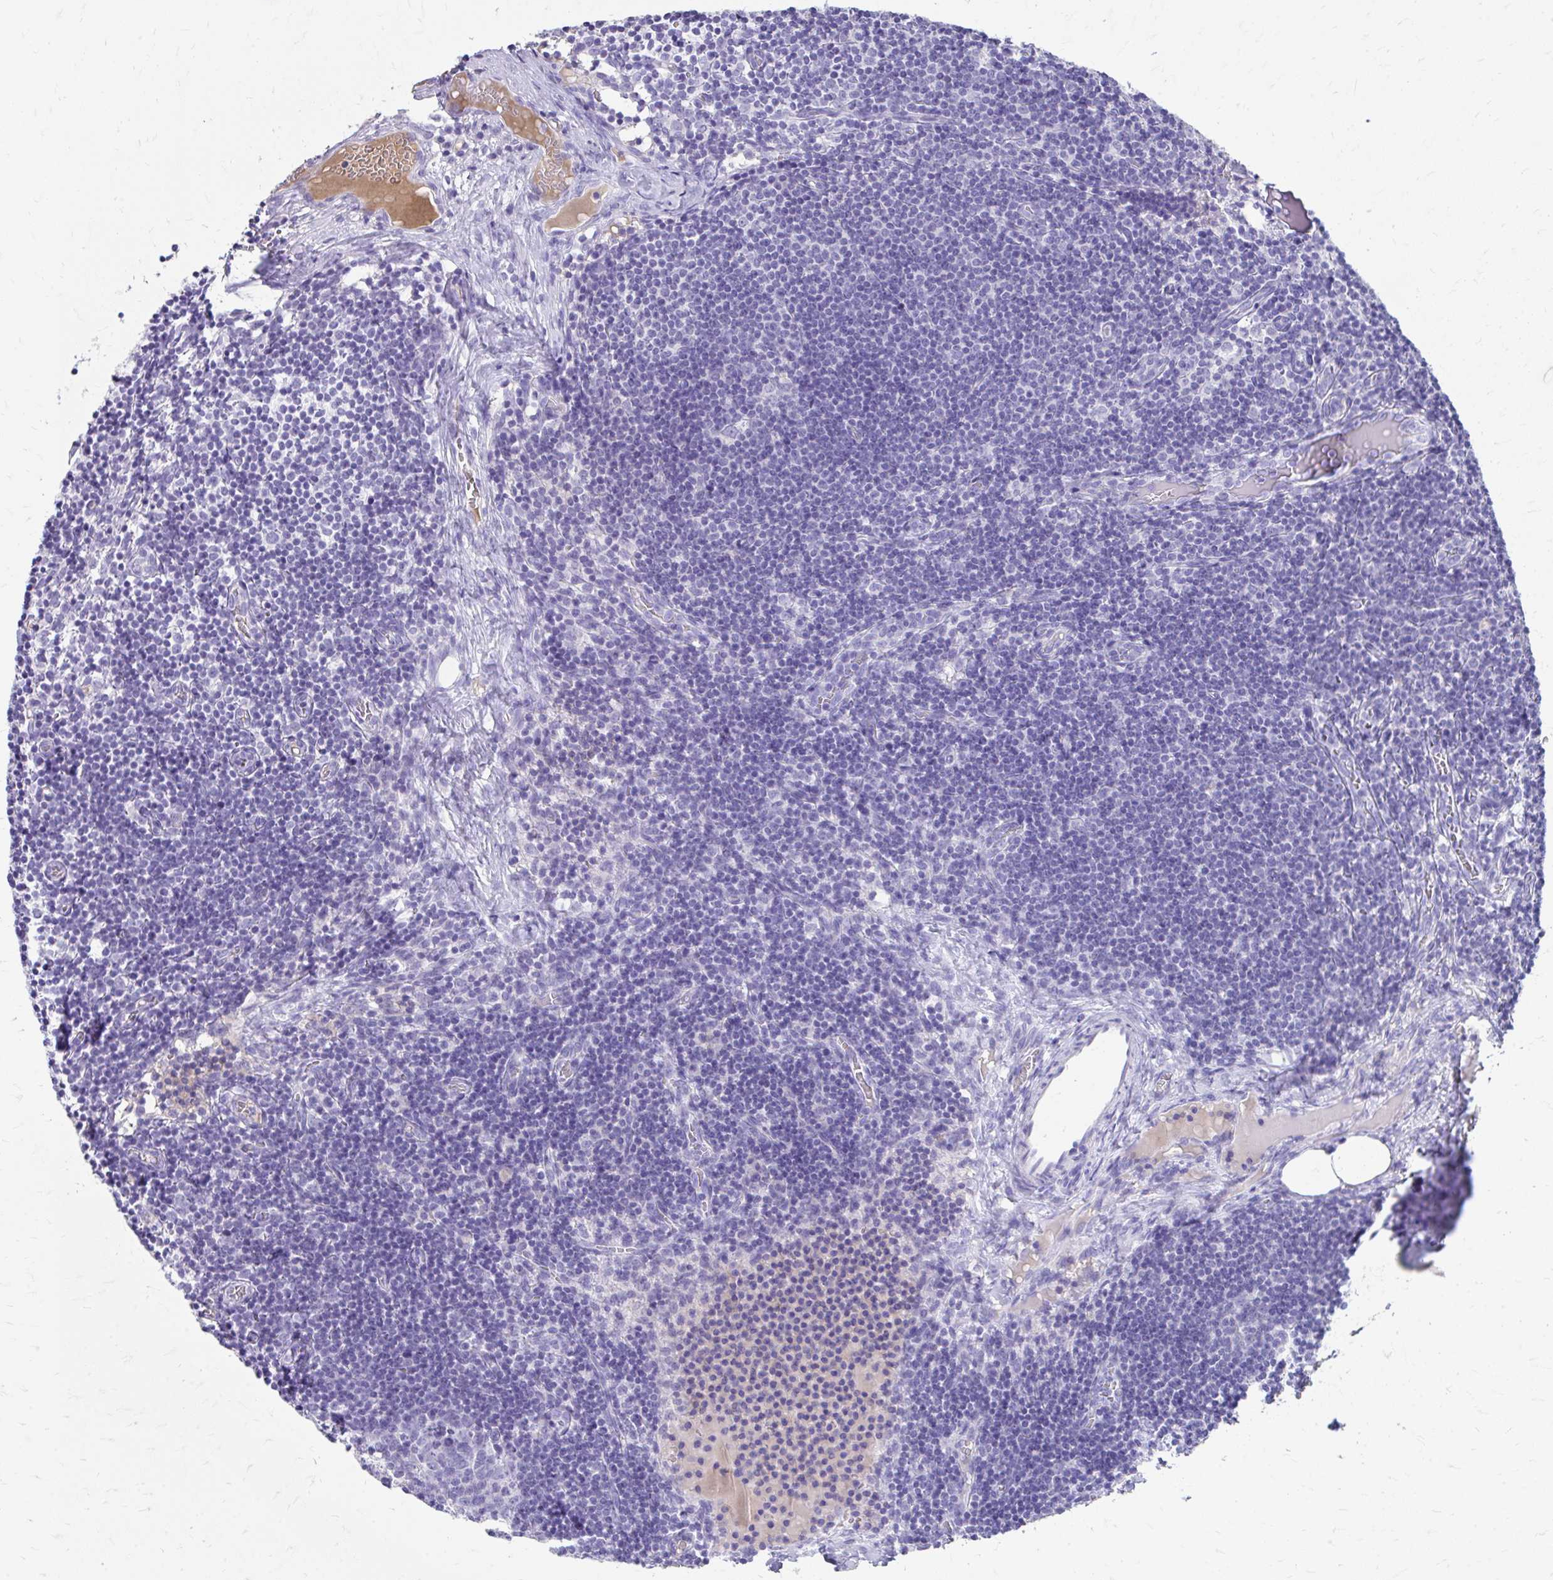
{"staining": {"intensity": "negative", "quantity": "none", "location": "none"}, "tissue": "lymph node", "cell_type": "Germinal center cells", "image_type": "normal", "snomed": [{"axis": "morphology", "description": "Normal tissue, NOS"}, {"axis": "topography", "description": "Lymph node"}], "caption": "Protein analysis of normal lymph node exhibits no significant expression in germinal center cells.", "gene": "CFH", "patient": {"sex": "female", "age": 31}}